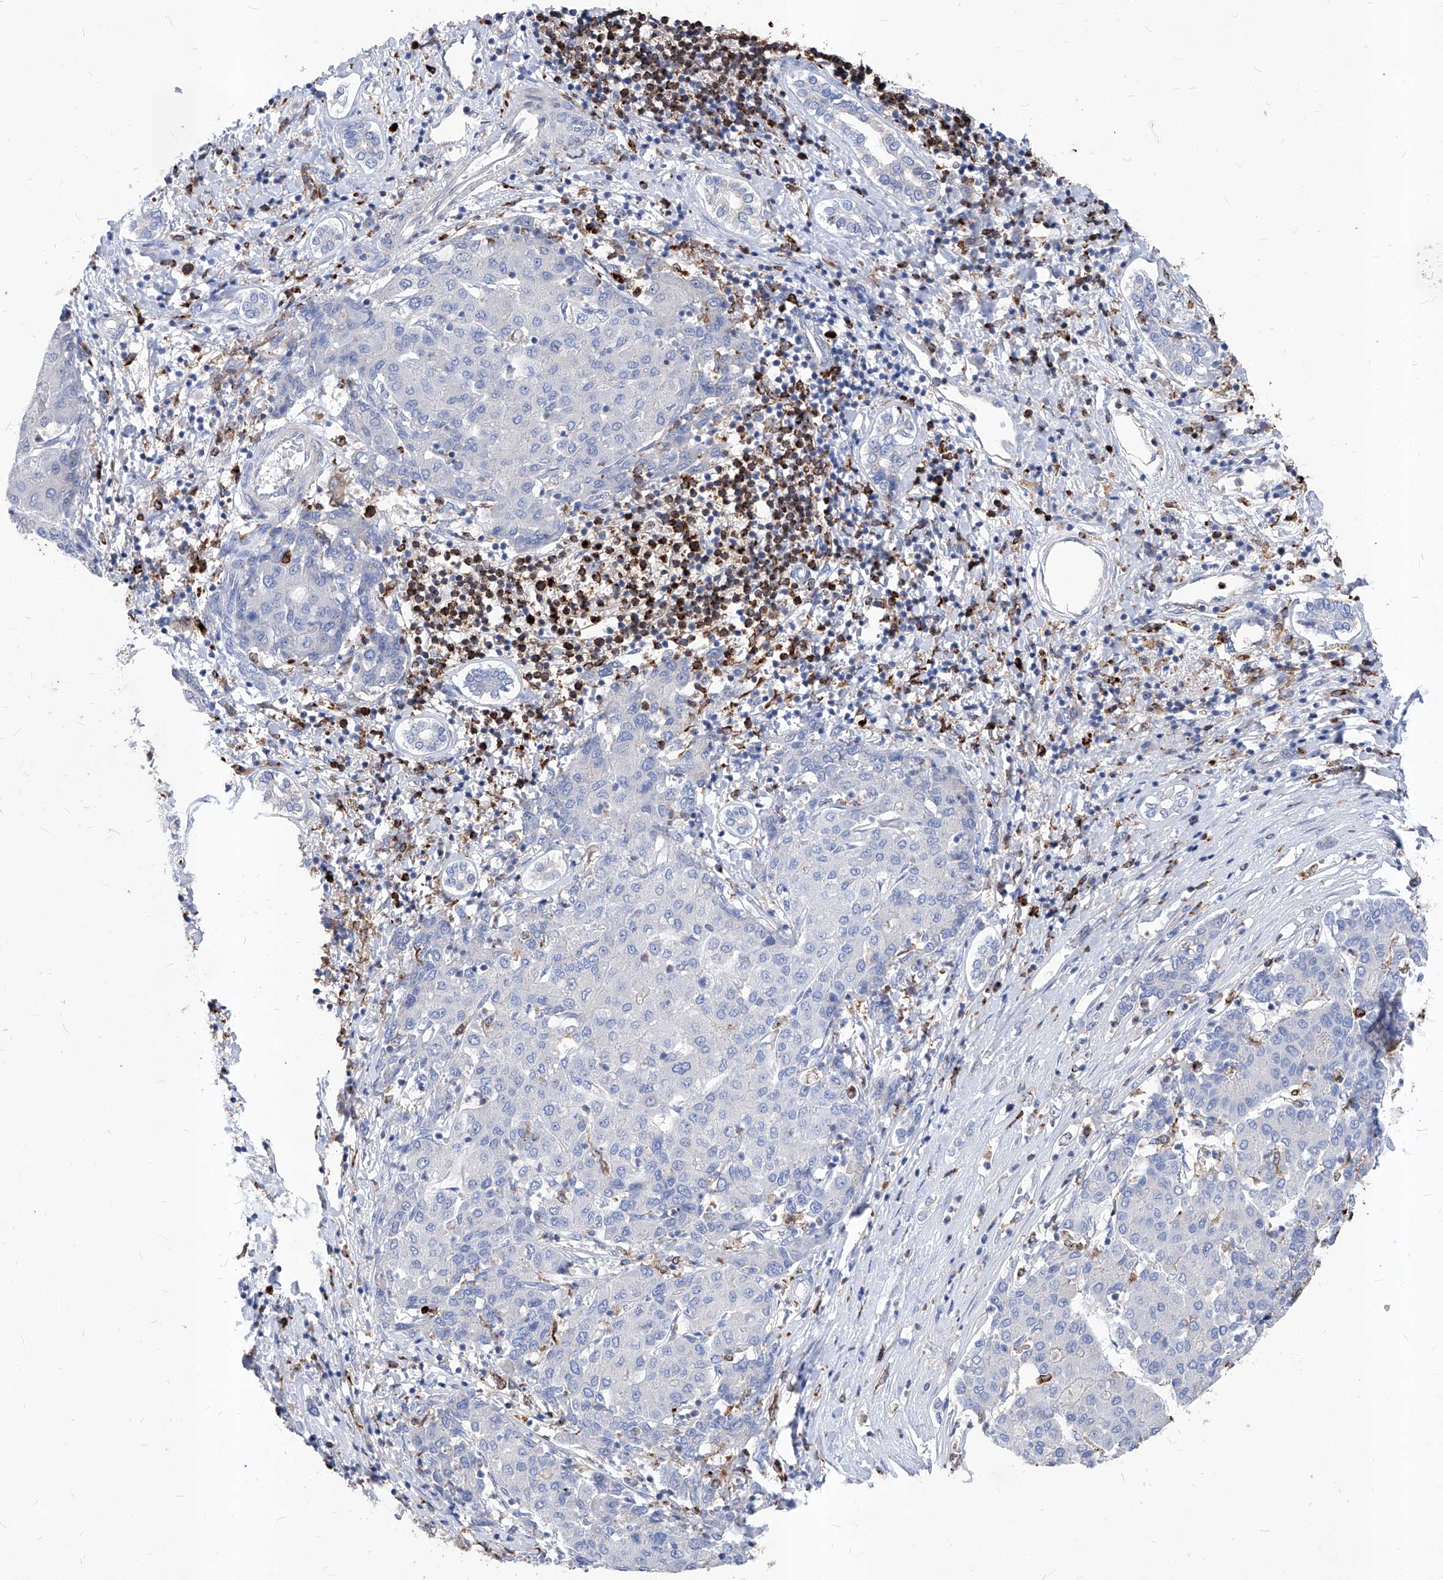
{"staining": {"intensity": "negative", "quantity": "none", "location": "none"}, "tissue": "liver cancer", "cell_type": "Tumor cells", "image_type": "cancer", "snomed": [{"axis": "morphology", "description": "Carcinoma, Hepatocellular, NOS"}, {"axis": "topography", "description": "Liver"}], "caption": "DAB immunohistochemical staining of human hepatocellular carcinoma (liver) exhibits no significant staining in tumor cells.", "gene": "UBOX5", "patient": {"sex": "male", "age": 65}}